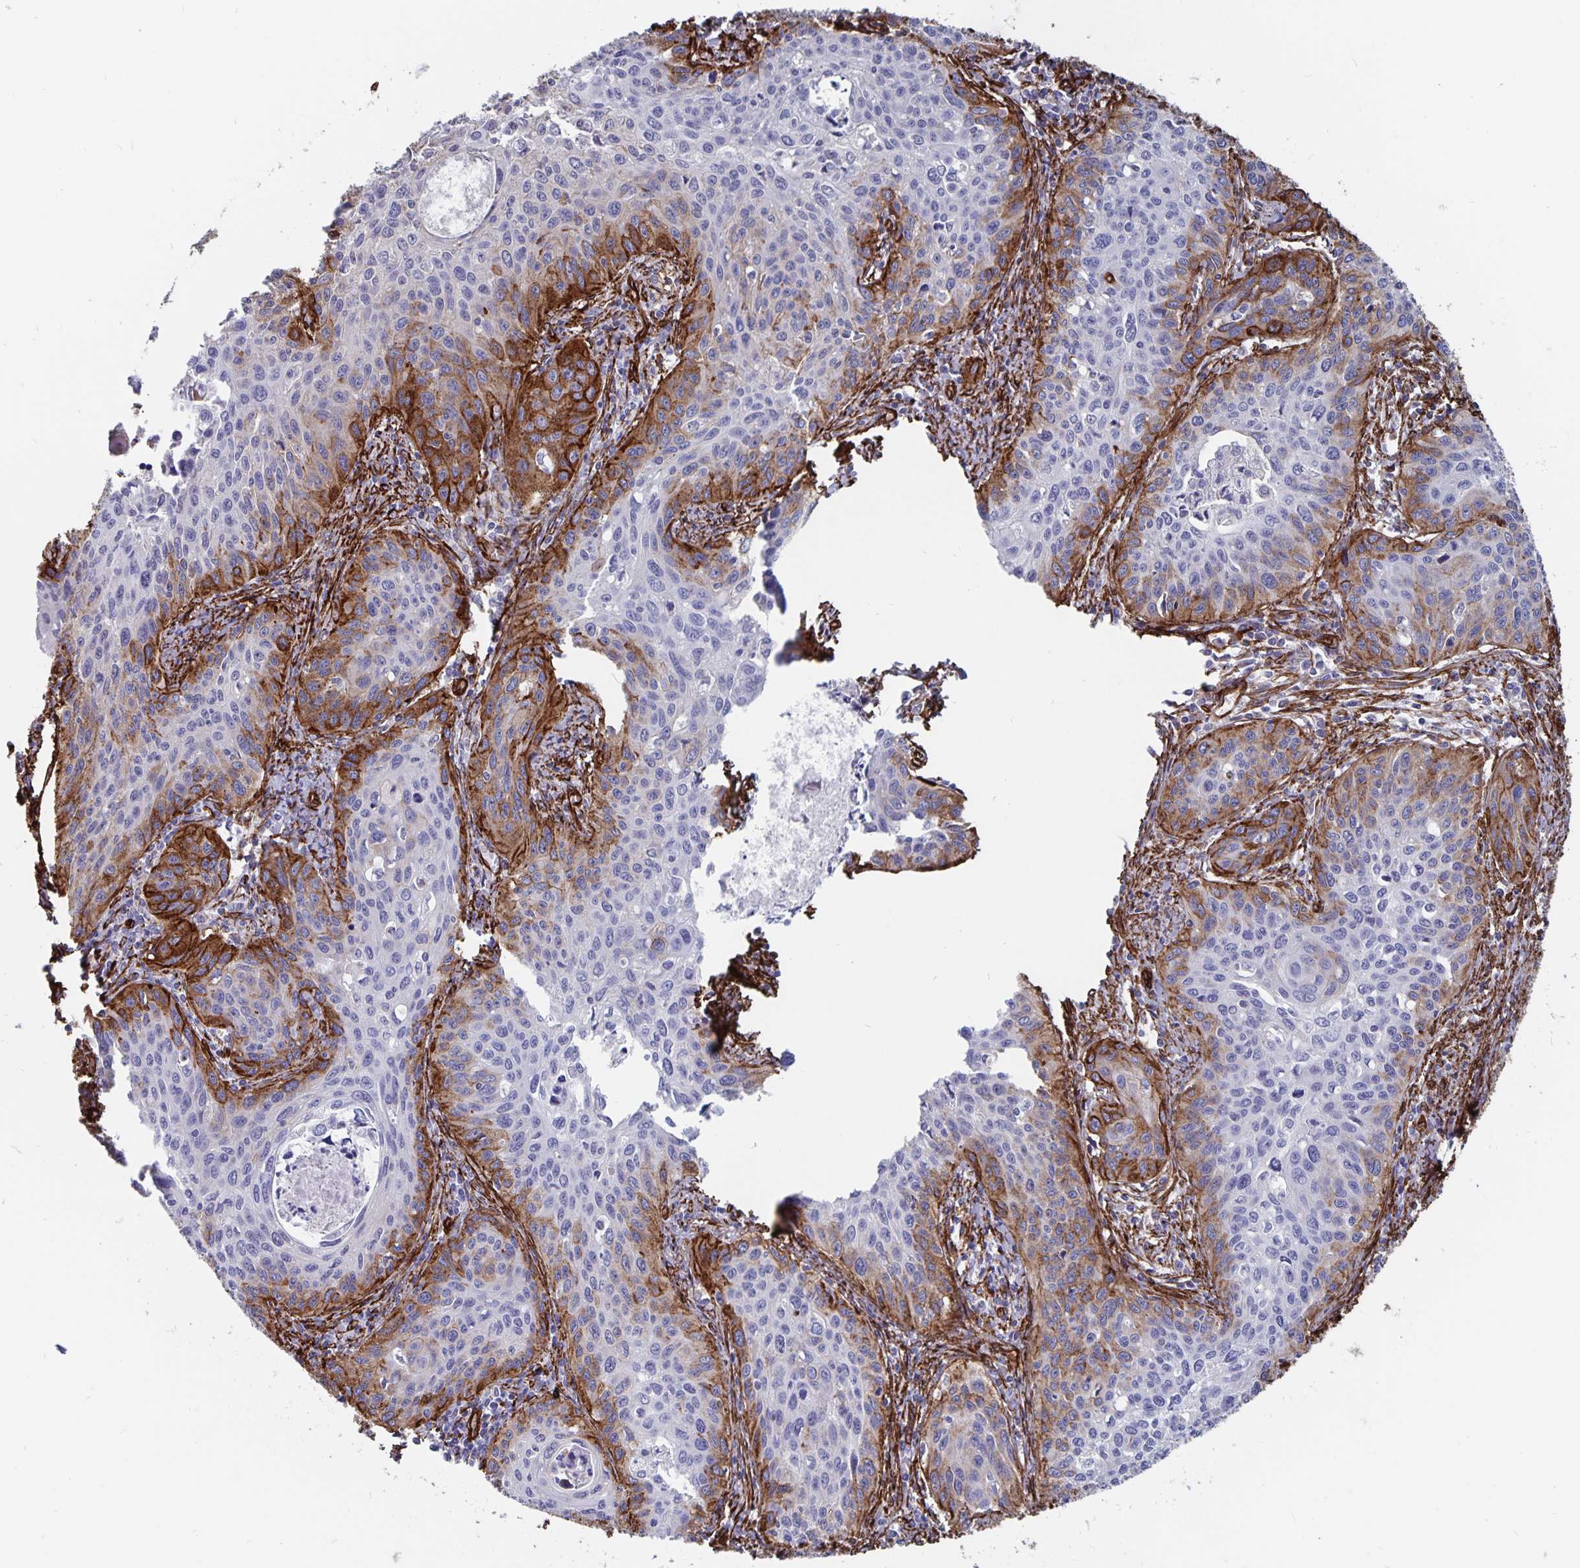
{"staining": {"intensity": "strong", "quantity": "<25%", "location": "cytoplasmic/membranous"}, "tissue": "cervical cancer", "cell_type": "Tumor cells", "image_type": "cancer", "snomed": [{"axis": "morphology", "description": "Squamous cell carcinoma, NOS"}, {"axis": "topography", "description": "Cervix"}], "caption": "This is an image of immunohistochemistry (IHC) staining of cervical squamous cell carcinoma, which shows strong expression in the cytoplasmic/membranous of tumor cells.", "gene": "DCHS2", "patient": {"sex": "female", "age": 31}}